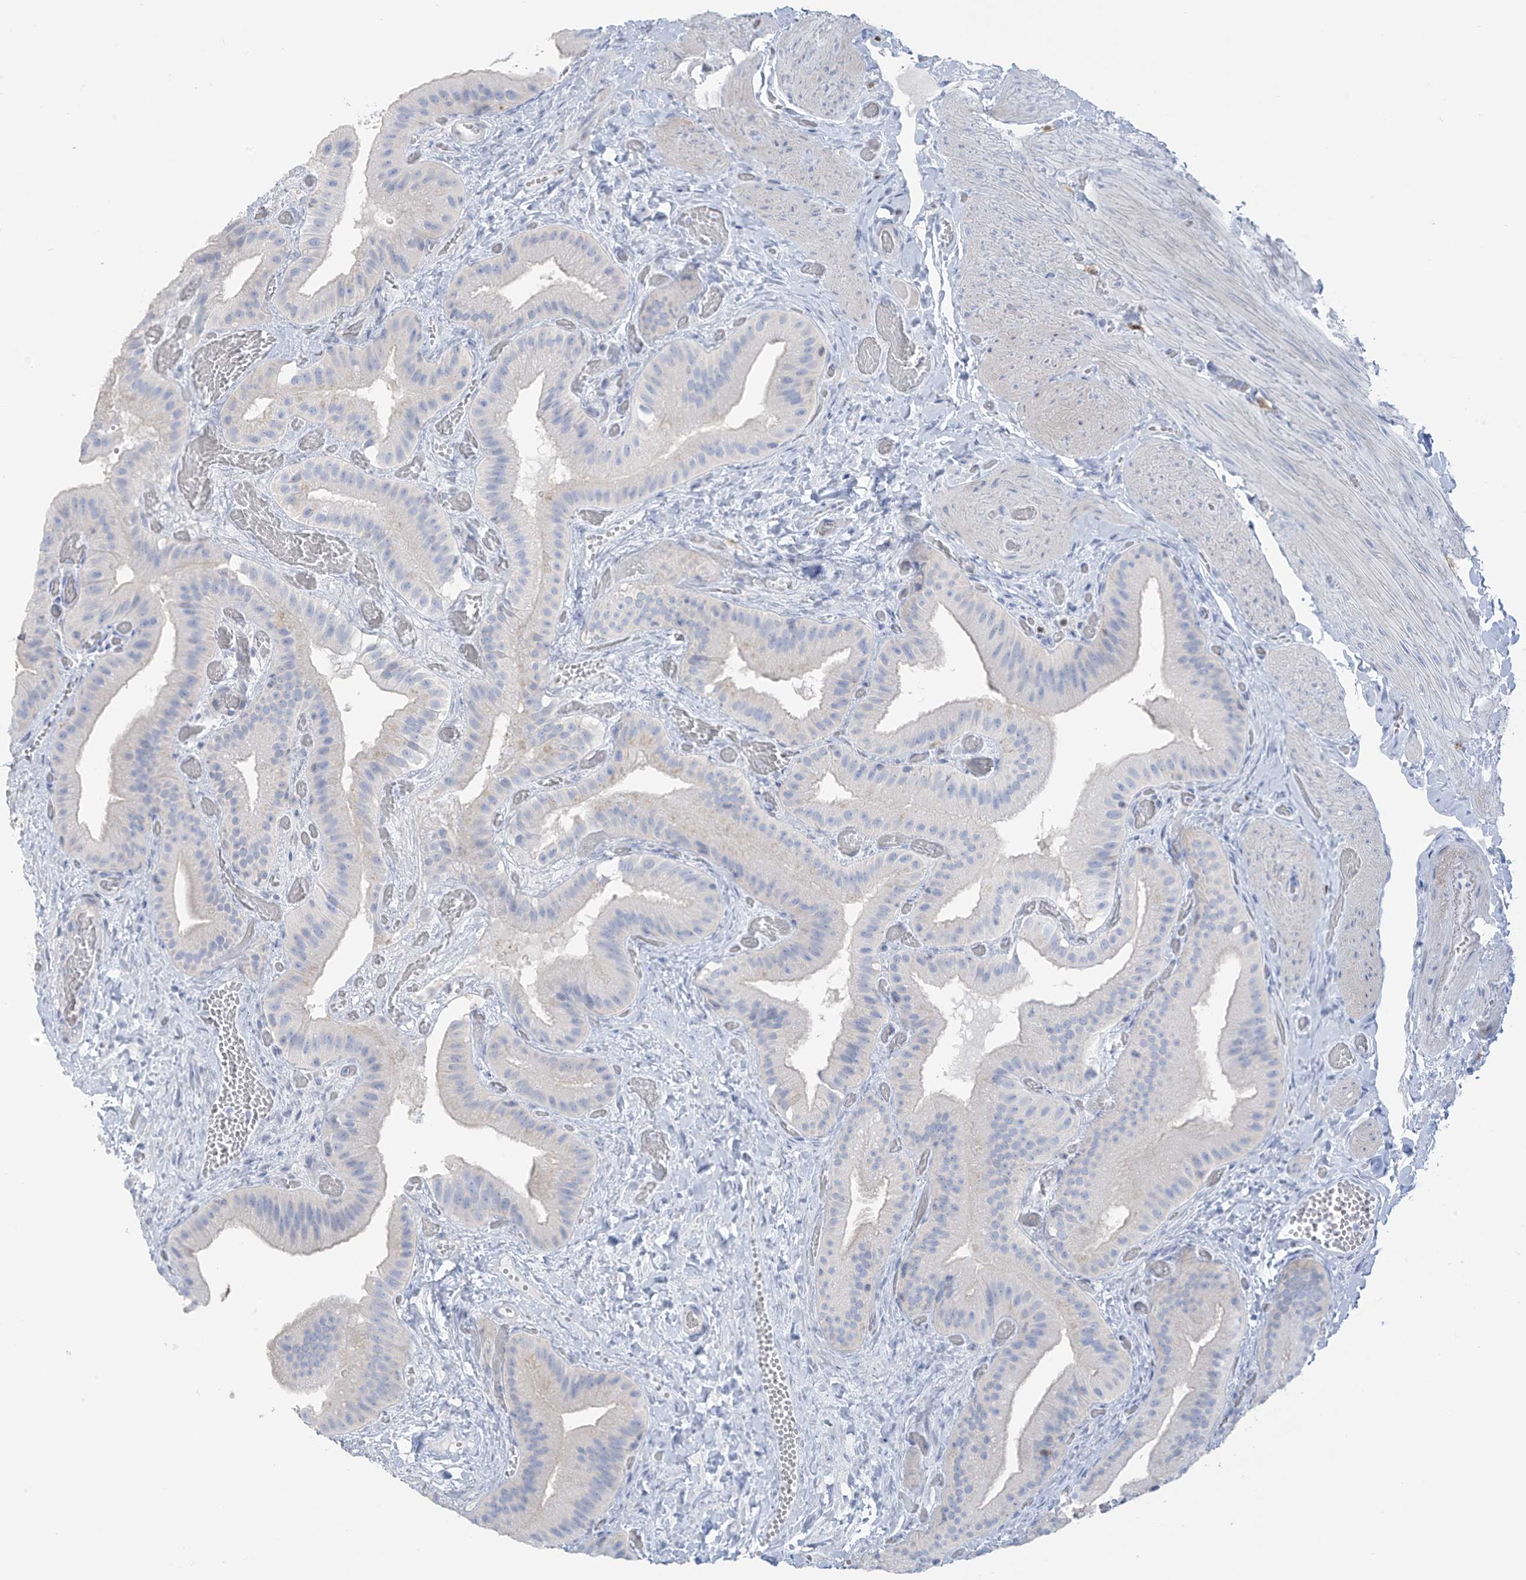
{"staining": {"intensity": "negative", "quantity": "none", "location": "none"}, "tissue": "gallbladder", "cell_type": "Glandular cells", "image_type": "normal", "snomed": [{"axis": "morphology", "description": "Normal tissue, NOS"}, {"axis": "topography", "description": "Gallbladder"}], "caption": "Histopathology image shows no significant protein staining in glandular cells of normal gallbladder.", "gene": "TRMT2B", "patient": {"sex": "female", "age": 64}}